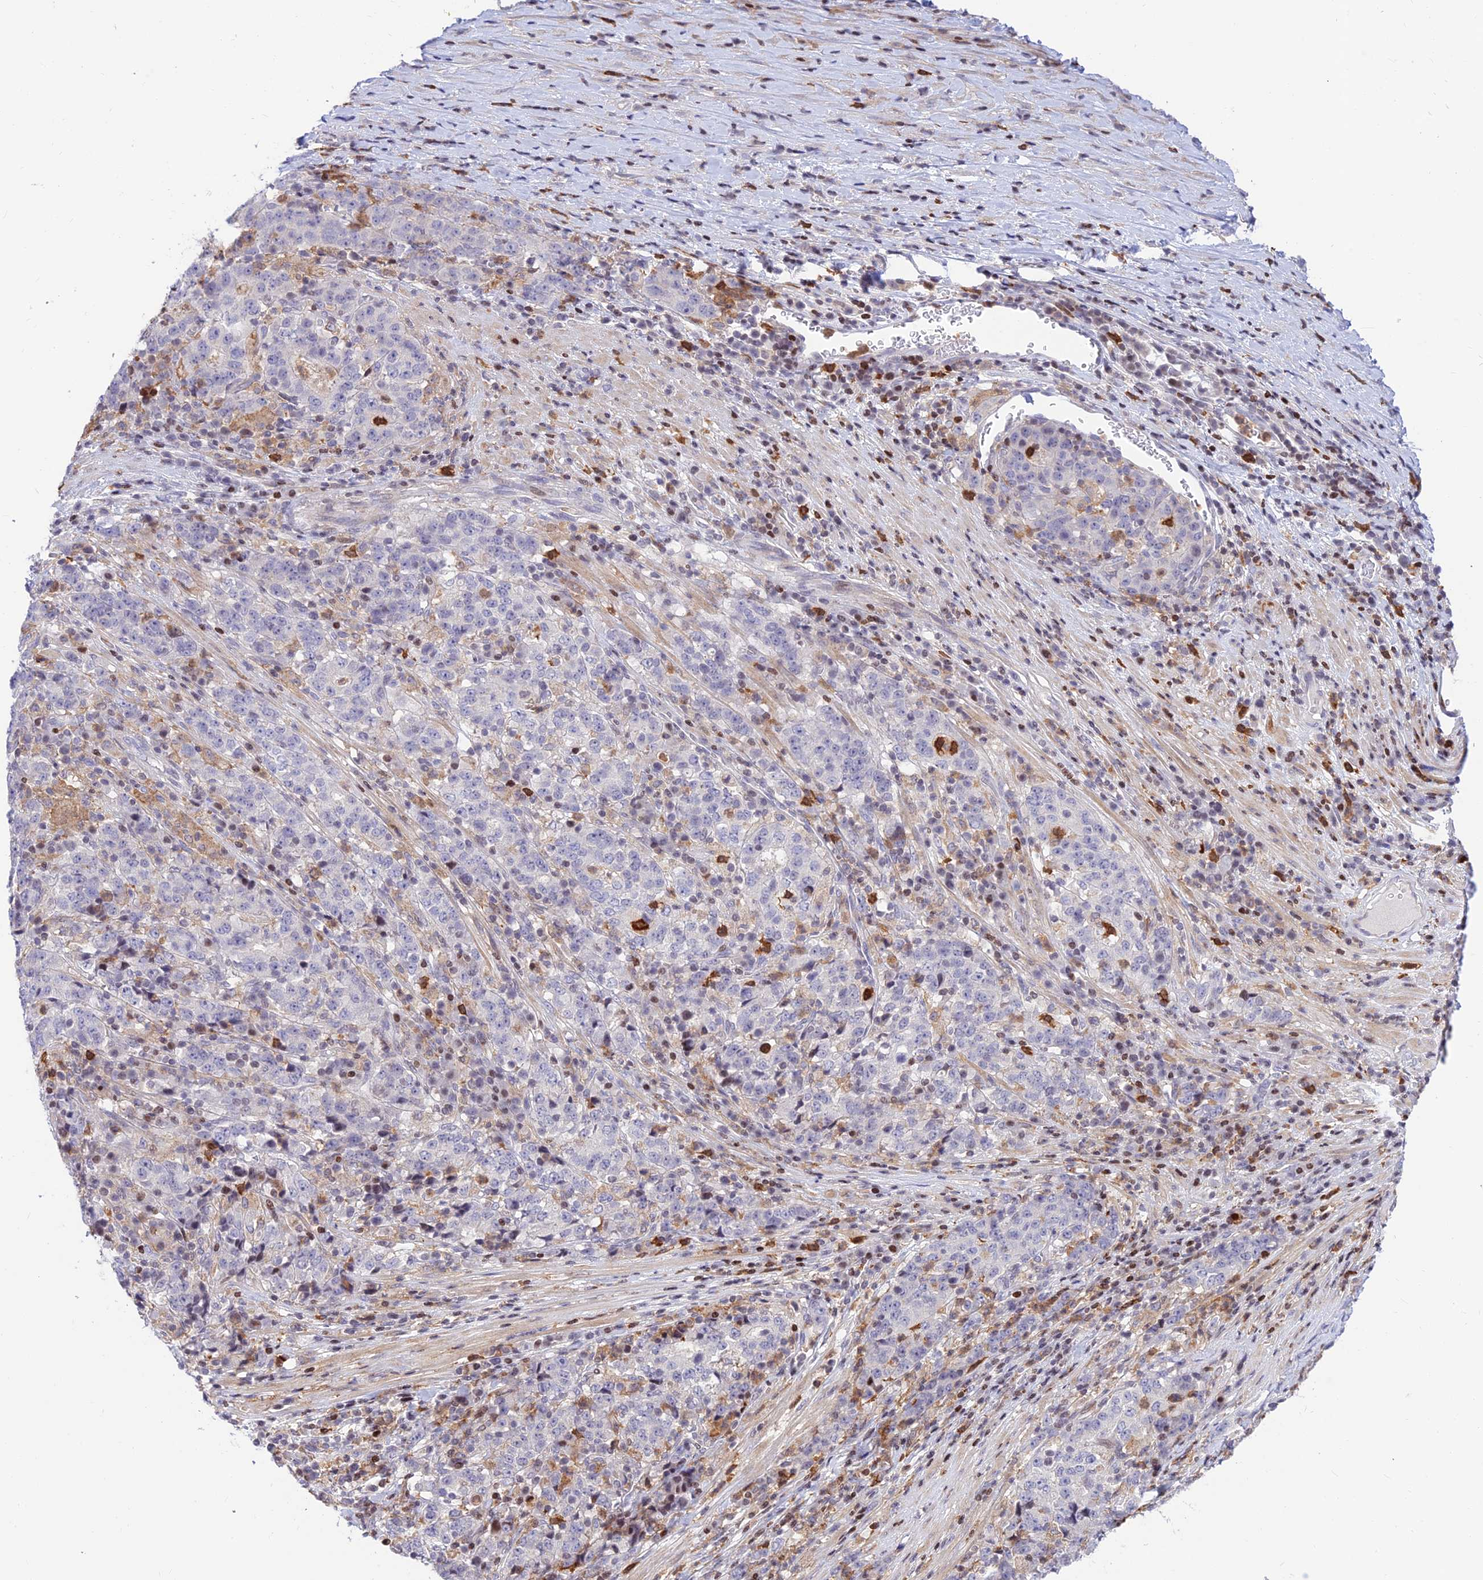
{"staining": {"intensity": "negative", "quantity": "none", "location": "none"}, "tissue": "stomach cancer", "cell_type": "Tumor cells", "image_type": "cancer", "snomed": [{"axis": "morphology", "description": "Adenocarcinoma, NOS"}, {"axis": "topography", "description": "Stomach"}], "caption": "Image shows no significant protein staining in tumor cells of stomach cancer.", "gene": "FAM186B", "patient": {"sex": "male", "age": 59}}